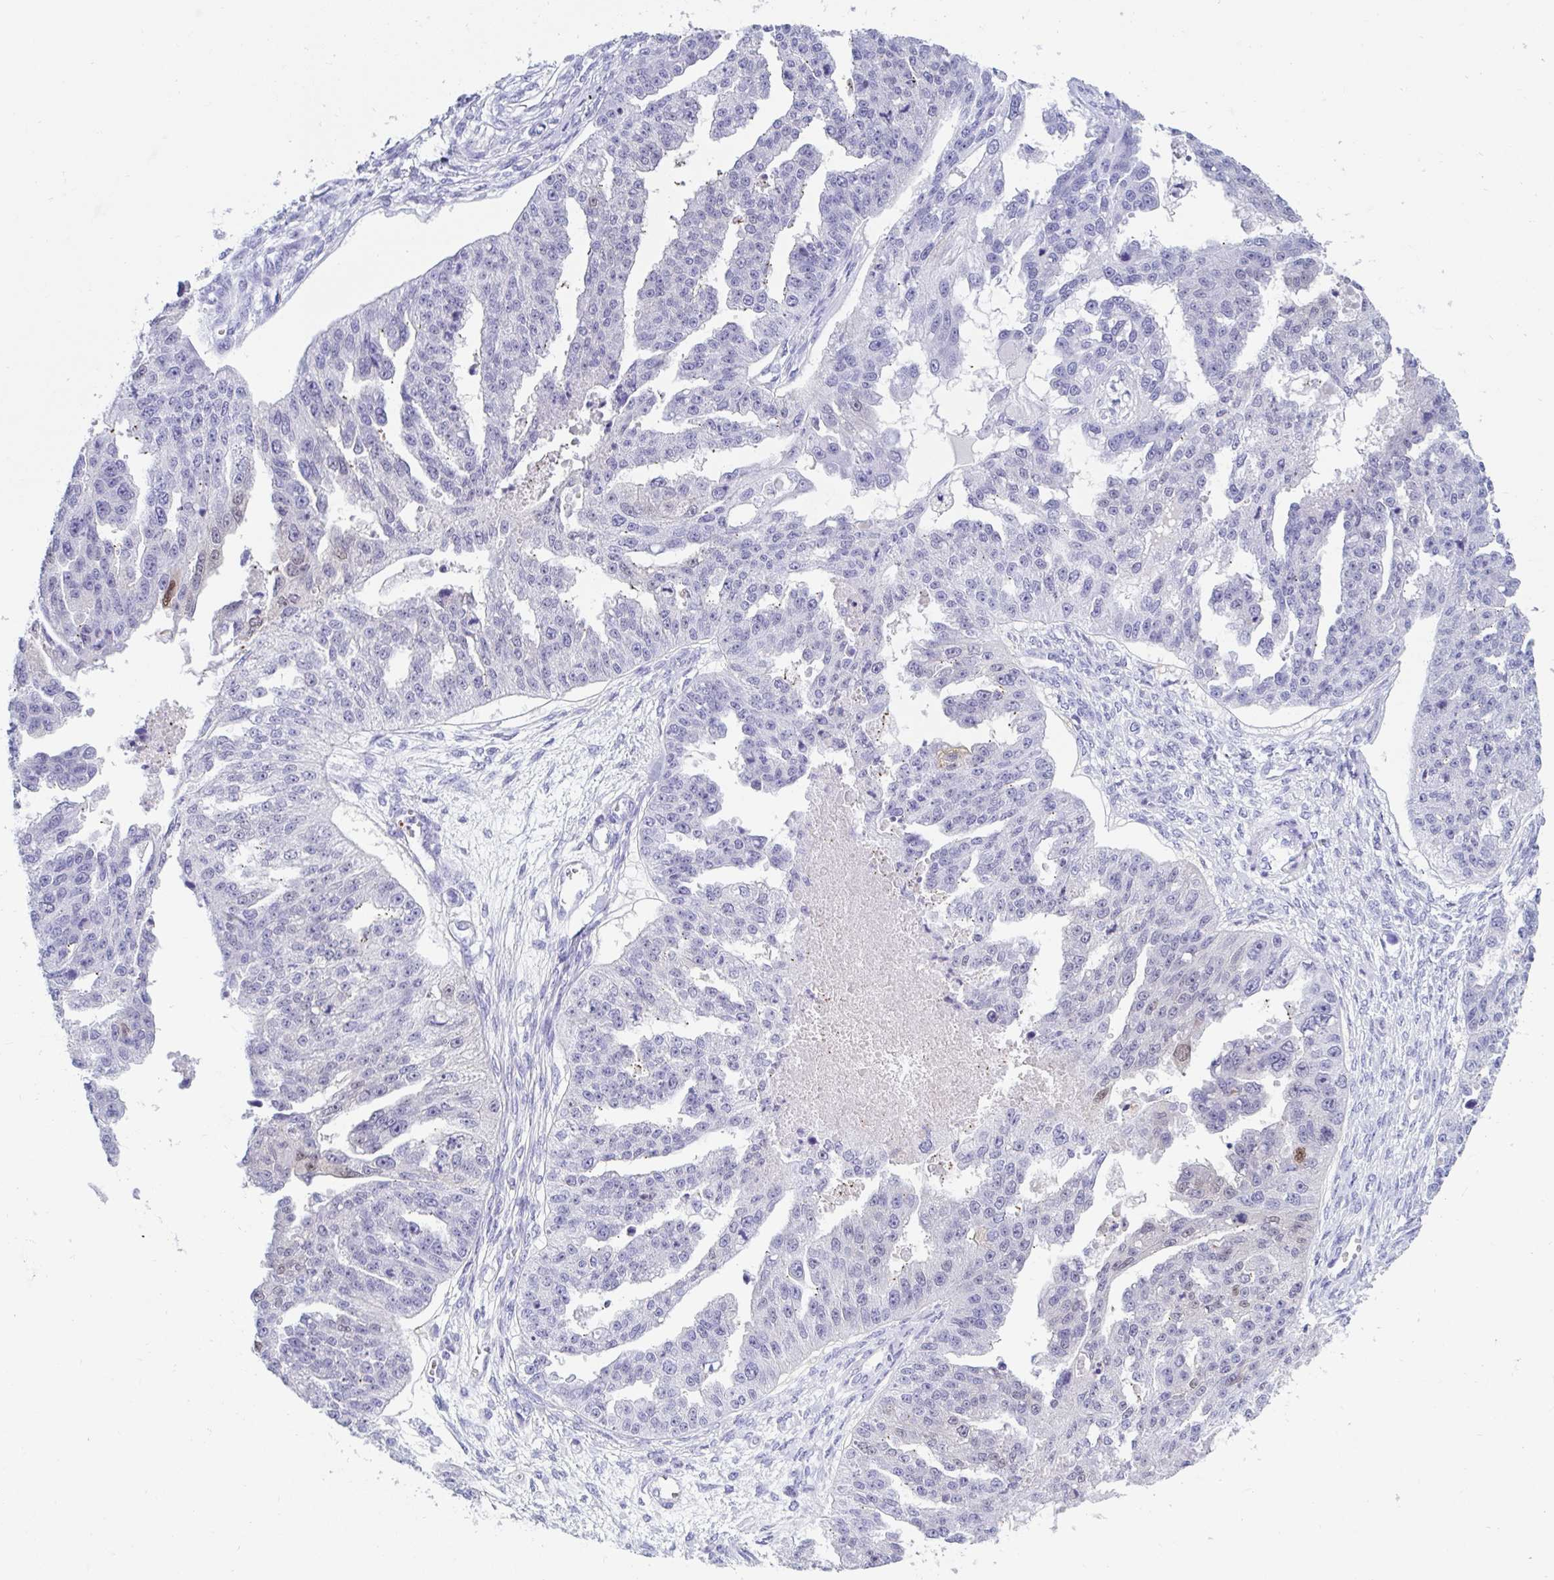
{"staining": {"intensity": "negative", "quantity": "none", "location": "none"}, "tissue": "ovarian cancer", "cell_type": "Tumor cells", "image_type": "cancer", "snomed": [{"axis": "morphology", "description": "Cystadenocarcinoma, serous, NOS"}, {"axis": "topography", "description": "Ovary"}], "caption": "This photomicrograph is of ovarian cancer (serous cystadenocarcinoma) stained with immunohistochemistry (IHC) to label a protein in brown with the nuclei are counter-stained blue. There is no expression in tumor cells.", "gene": "GKN2", "patient": {"sex": "female", "age": 58}}